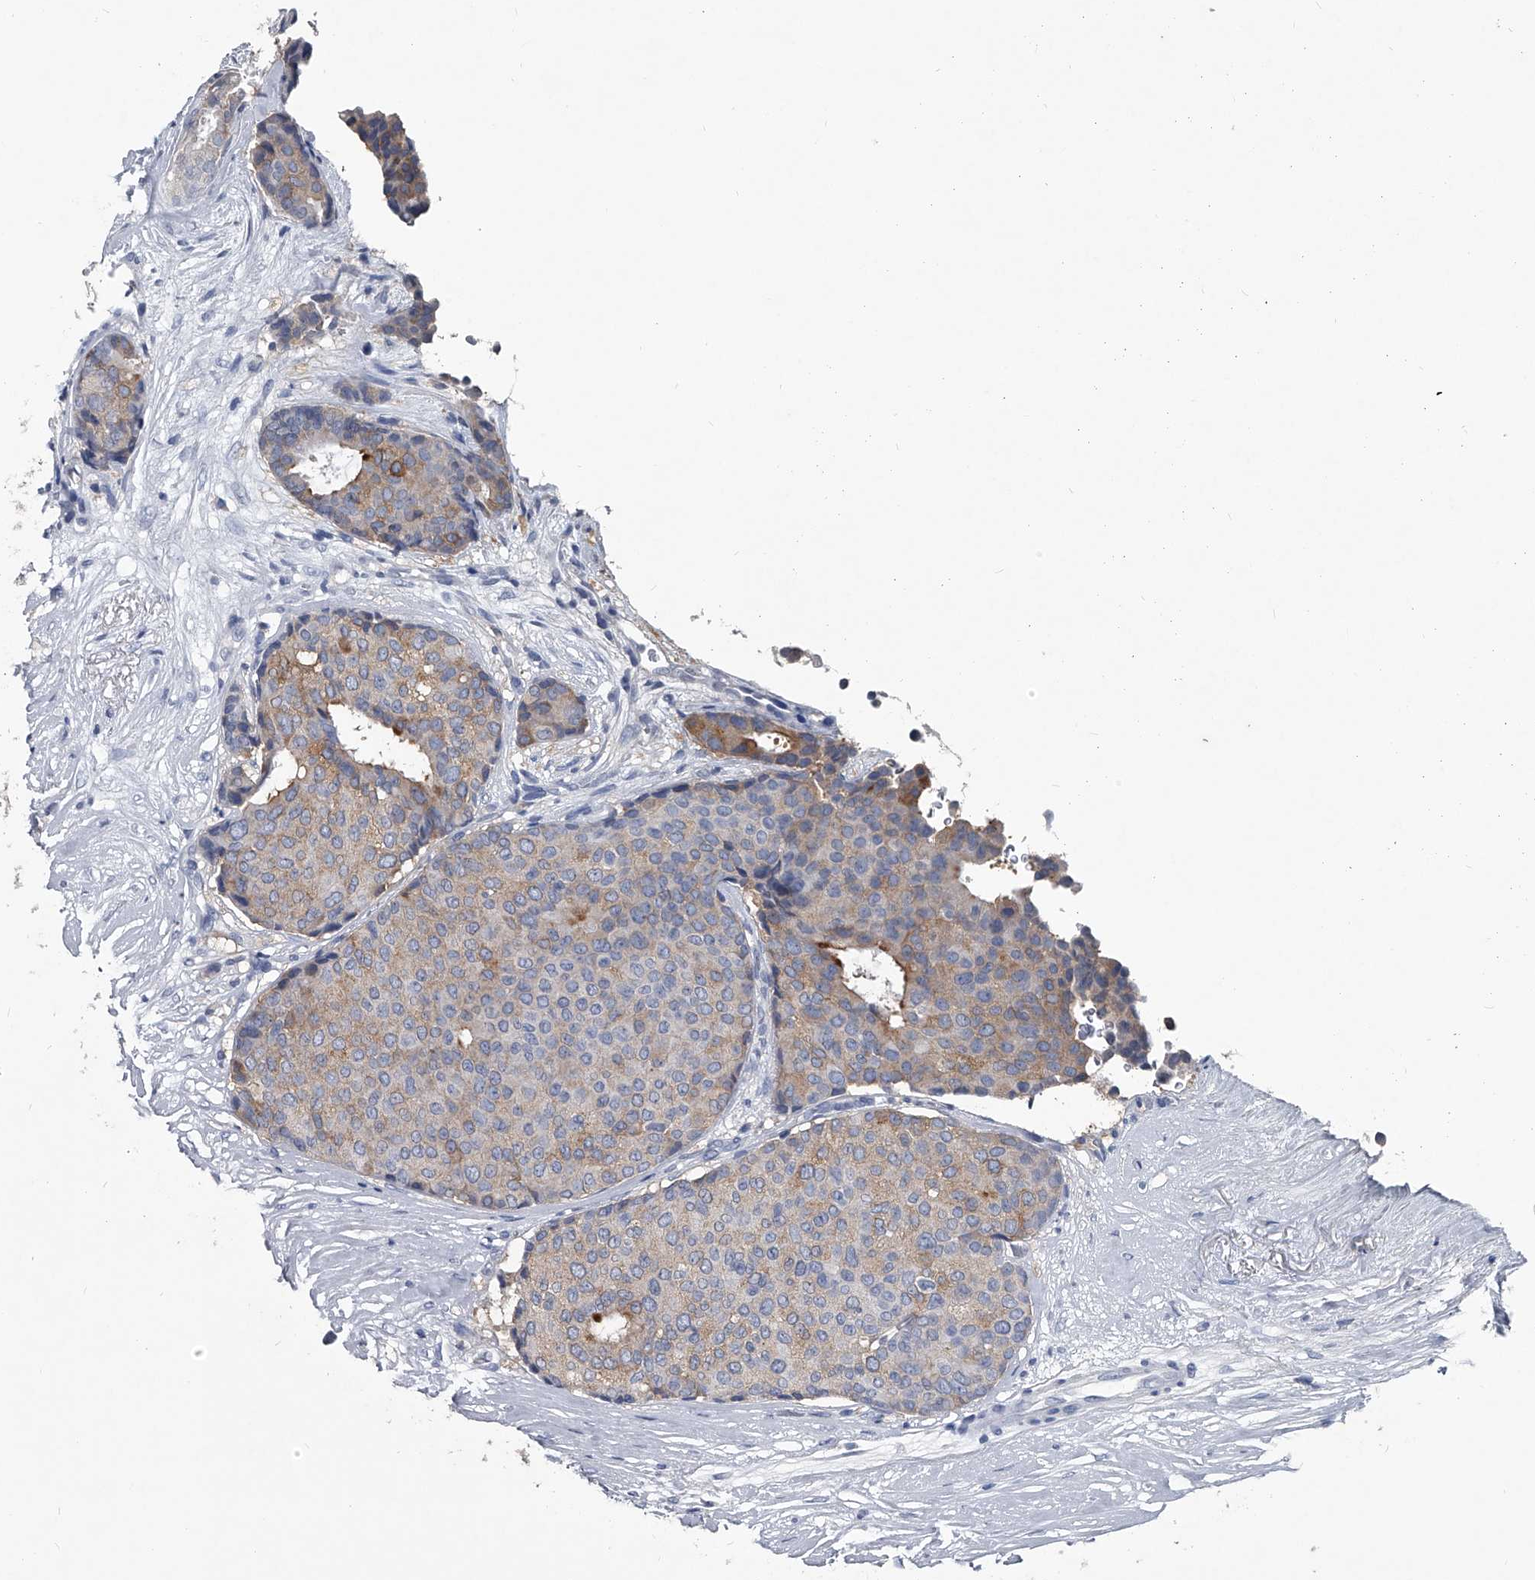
{"staining": {"intensity": "weak", "quantity": "25%-75%", "location": "cytoplasmic/membranous"}, "tissue": "breast cancer", "cell_type": "Tumor cells", "image_type": "cancer", "snomed": [{"axis": "morphology", "description": "Duct carcinoma"}, {"axis": "topography", "description": "Breast"}], "caption": "Immunohistochemical staining of human breast cancer (invasive ductal carcinoma) exhibits low levels of weak cytoplasmic/membranous protein staining in about 25%-75% of tumor cells. The protein is shown in brown color, while the nuclei are stained blue.", "gene": "BCAS1", "patient": {"sex": "female", "age": 75}}